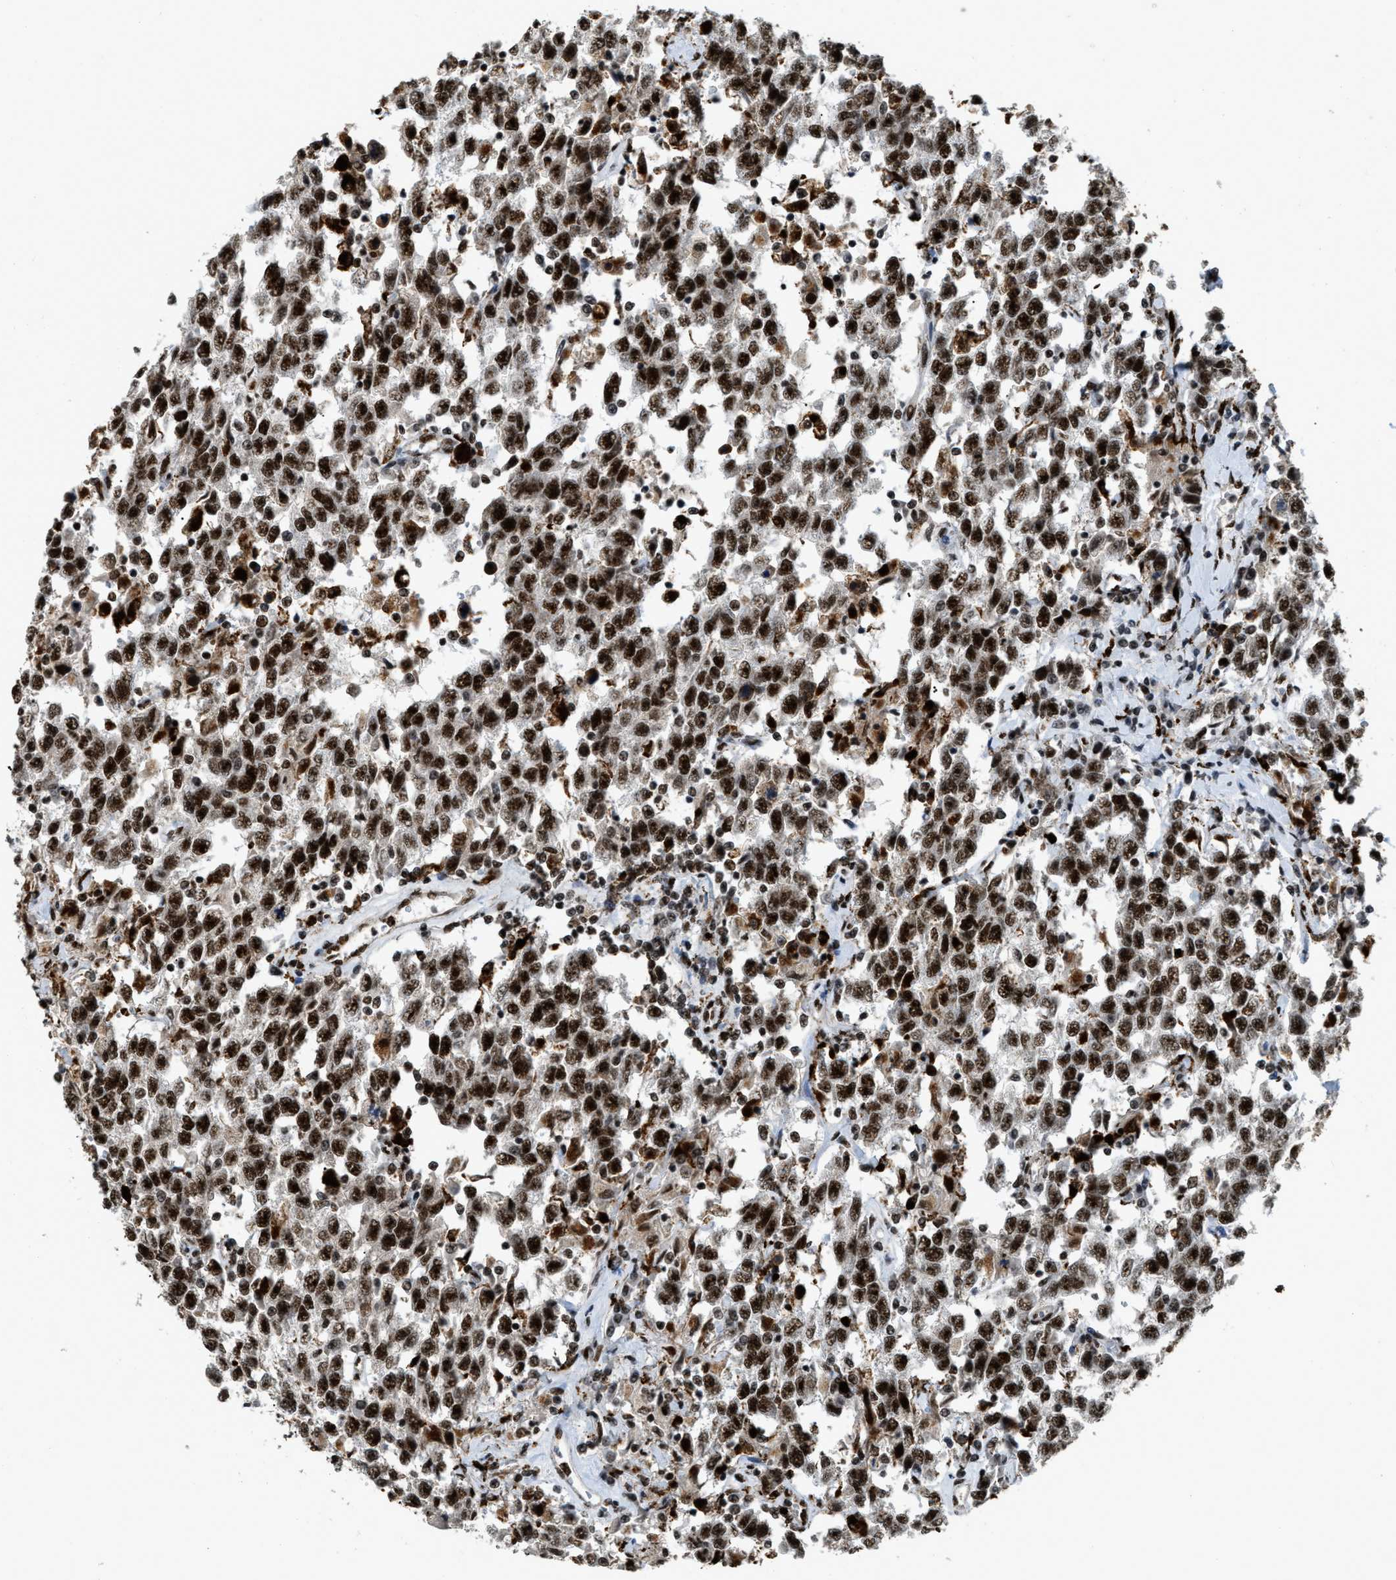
{"staining": {"intensity": "strong", "quantity": ">75%", "location": "cytoplasmic/membranous,nuclear"}, "tissue": "testis cancer", "cell_type": "Tumor cells", "image_type": "cancer", "snomed": [{"axis": "morphology", "description": "Seminoma, NOS"}, {"axis": "topography", "description": "Testis"}], "caption": "Human testis cancer (seminoma) stained for a protein (brown) exhibits strong cytoplasmic/membranous and nuclear positive expression in approximately >75% of tumor cells.", "gene": "NUMA1", "patient": {"sex": "male", "age": 41}}